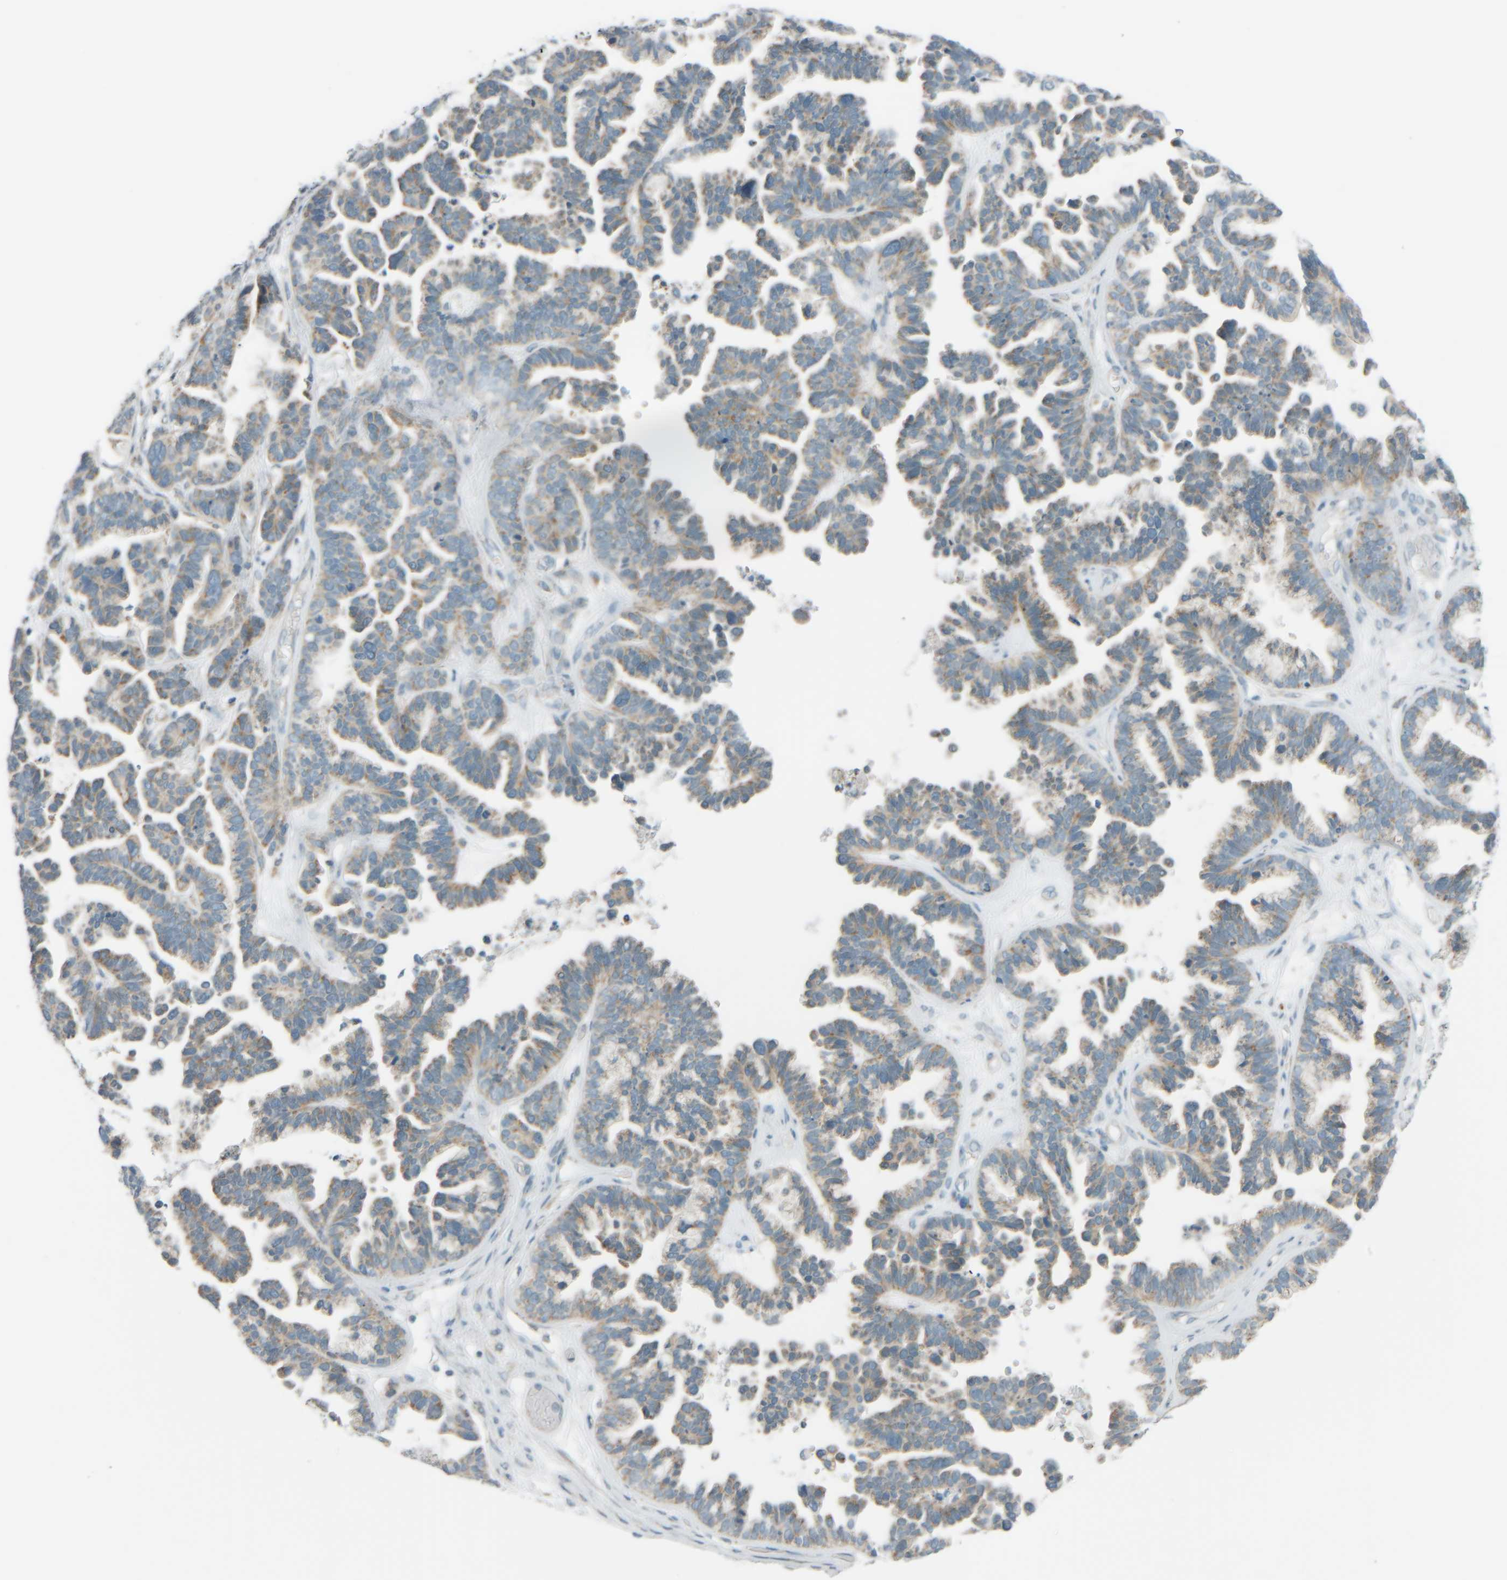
{"staining": {"intensity": "weak", "quantity": "25%-75%", "location": "cytoplasmic/membranous"}, "tissue": "ovarian cancer", "cell_type": "Tumor cells", "image_type": "cancer", "snomed": [{"axis": "morphology", "description": "Cystadenocarcinoma, serous, NOS"}, {"axis": "topography", "description": "Ovary"}], "caption": "Weak cytoplasmic/membranous protein positivity is identified in about 25%-75% of tumor cells in serous cystadenocarcinoma (ovarian).", "gene": "PTGES3L-AARSD1", "patient": {"sex": "female", "age": 56}}